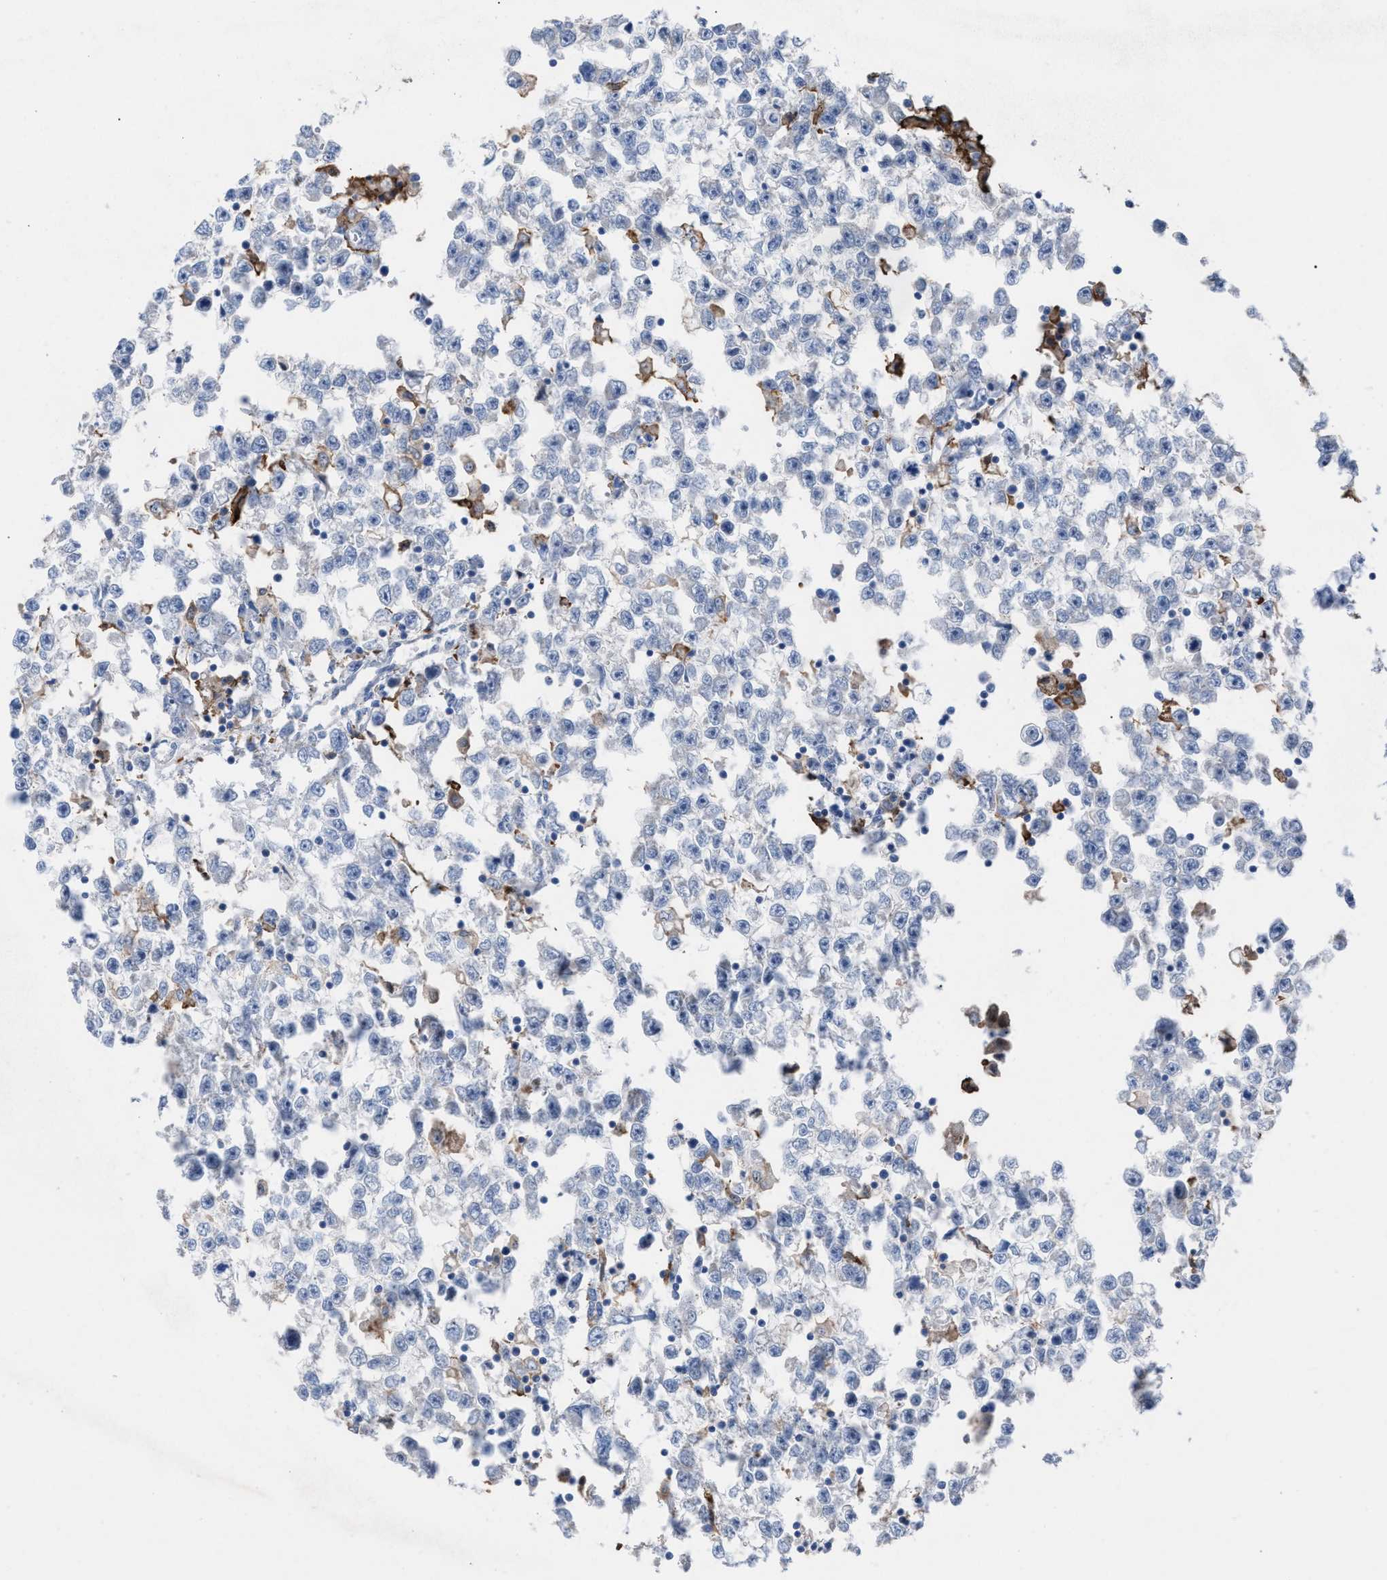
{"staining": {"intensity": "negative", "quantity": "none", "location": "none"}, "tissue": "testis cancer", "cell_type": "Tumor cells", "image_type": "cancer", "snomed": [{"axis": "morphology", "description": "Seminoma, NOS"}, {"axis": "morphology", "description": "Carcinoma, Embryonal, NOS"}, {"axis": "topography", "description": "Testis"}], "caption": "Tumor cells show no significant staining in embryonal carcinoma (testis). (Brightfield microscopy of DAB (3,3'-diaminobenzidine) IHC at high magnification).", "gene": "SLC47A1", "patient": {"sex": "male", "age": 51}}